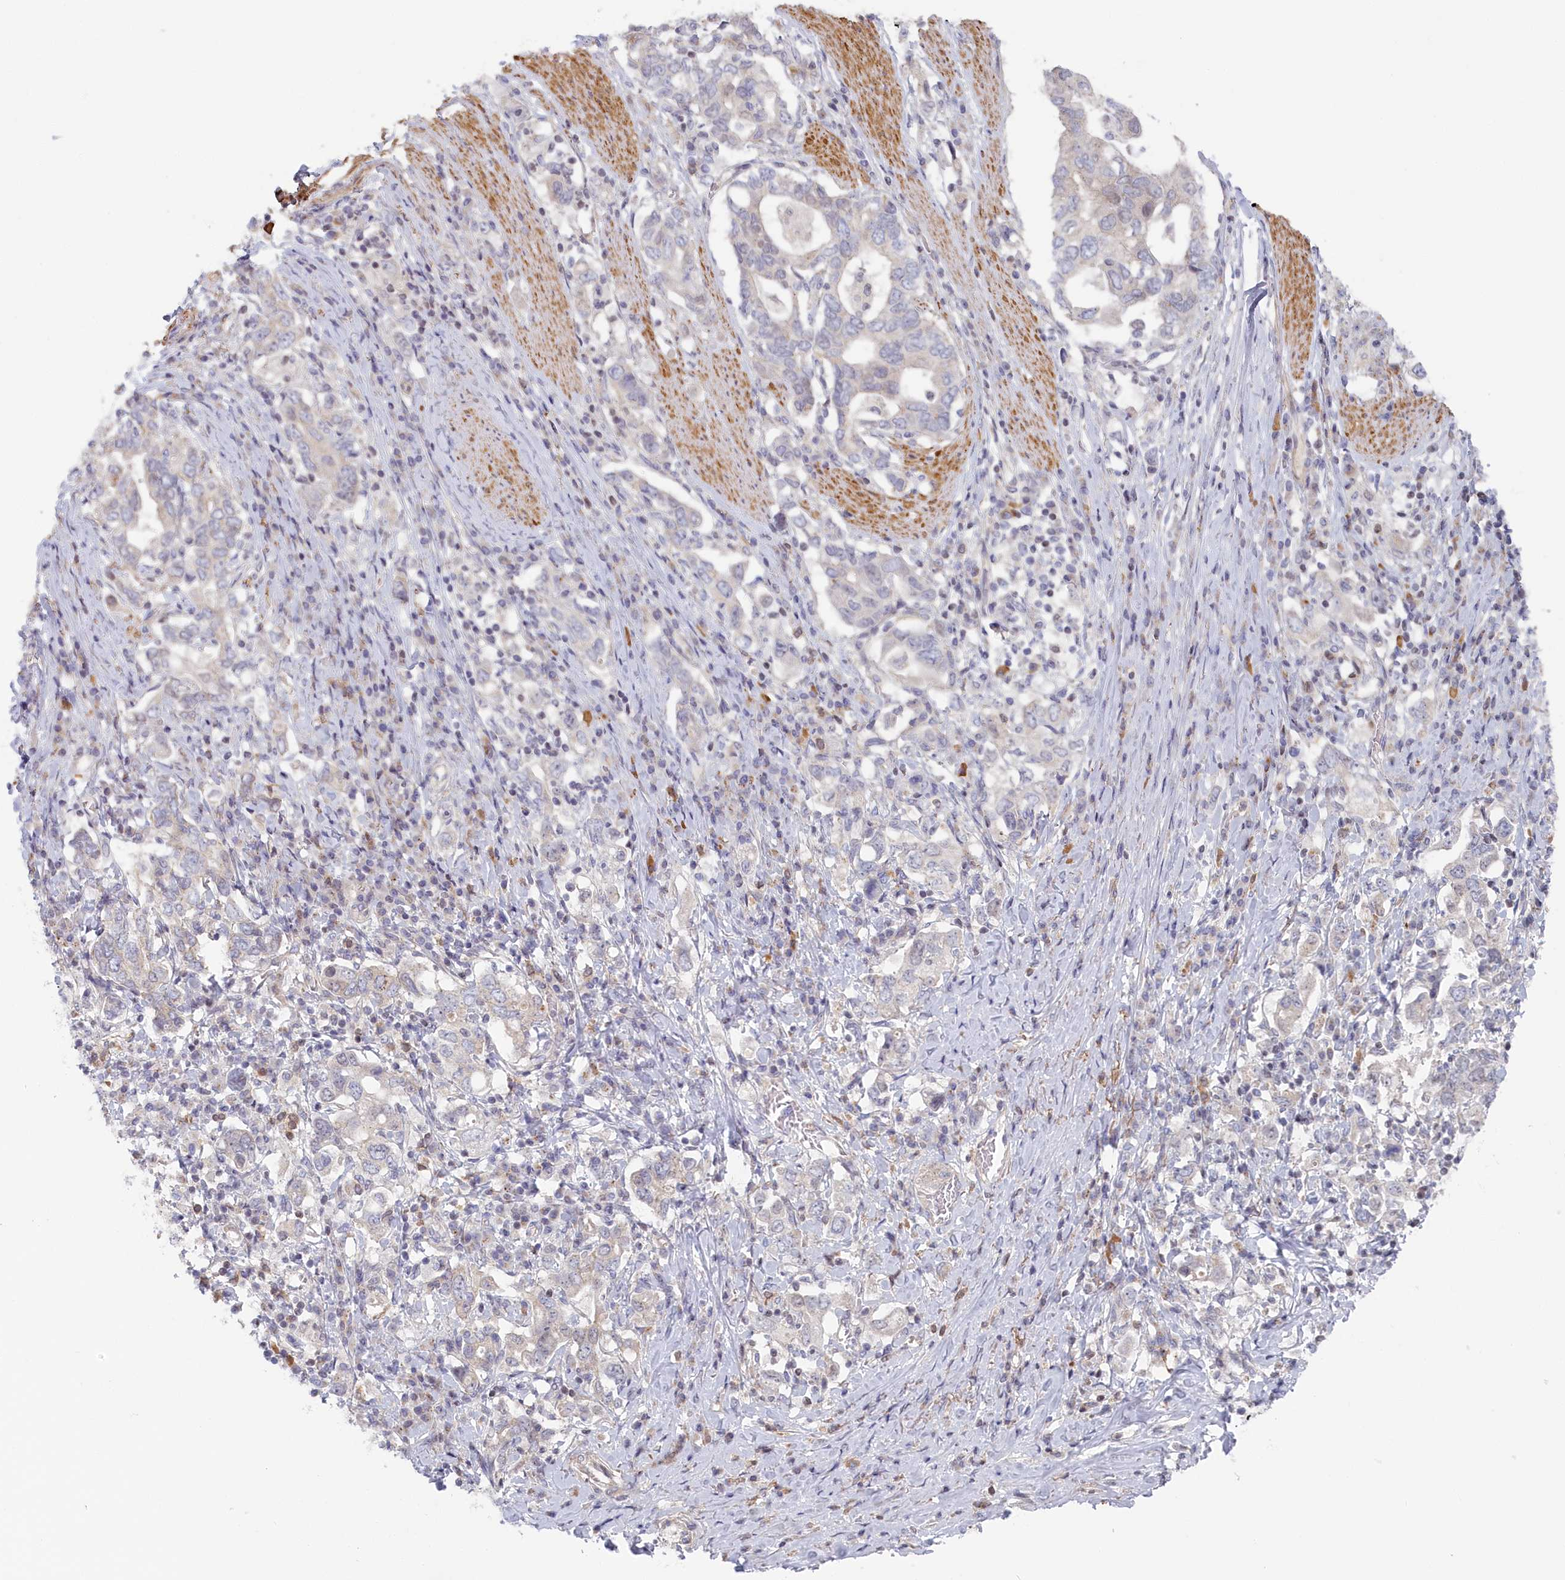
{"staining": {"intensity": "negative", "quantity": "none", "location": "none"}, "tissue": "stomach cancer", "cell_type": "Tumor cells", "image_type": "cancer", "snomed": [{"axis": "morphology", "description": "Adenocarcinoma, NOS"}, {"axis": "topography", "description": "Stomach, upper"}, {"axis": "topography", "description": "Stomach"}], "caption": "This is an immunohistochemistry image of stomach cancer (adenocarcinoma). There is no expression in tumor cells.", "gene": "INTS4", "patient": {"sex": "male", "age": 62}}